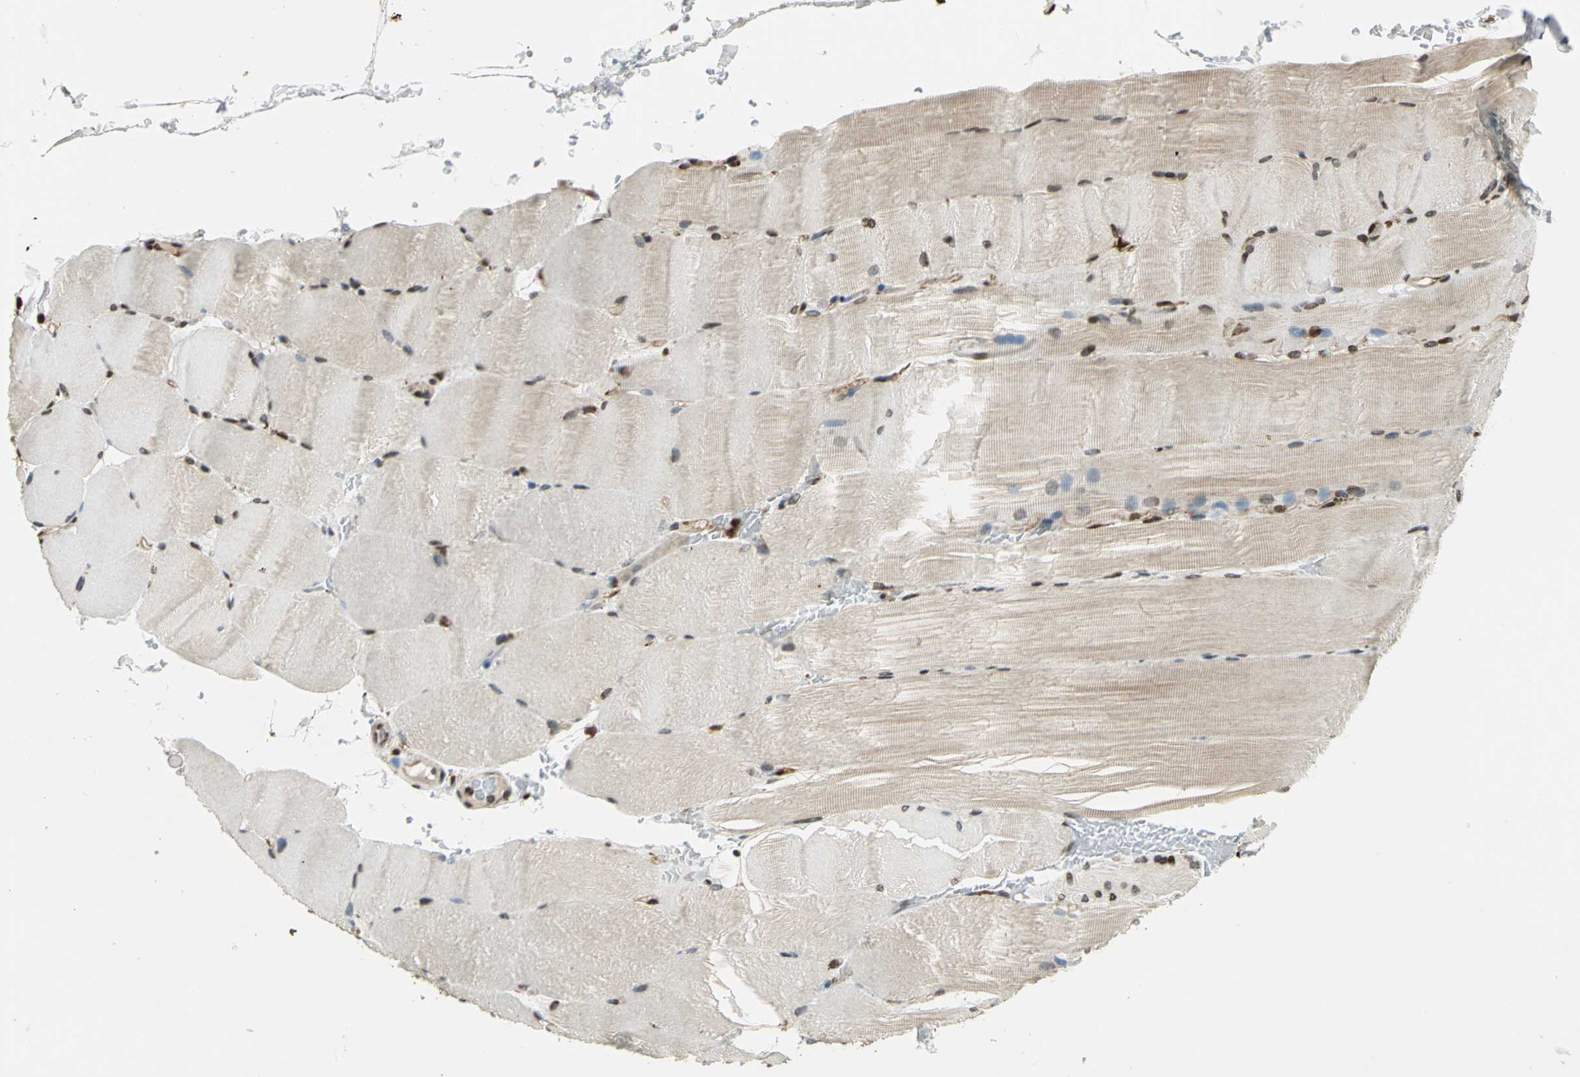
{"staining": {"intensity": "moderate", "quantity": "25%-75%", "location": "cytoplasmic/membranous,nuclear"}, "tissue": "skeletal muscle", "cell_type": "Myocytes", "image_type": "normal", "snomed": [{"axis": "morphology", "description": "Normal tissue, NOS"}, {"axis": "topography", "description": "Skeletal muscle"}, {"axis": "topography", "description": "Parathyroid gland"}], "caption": "Skeletal muscle stained with DAB (3,3'-diaminobenzidine) IHC demonstrates medium levels of moderate cytoplasmic/membranous,nuclear positivity in approximately 25%-75% of myocytes. The protein of interest is shown in brown color, while the nuclei are stained blue.", "gene": "LGALS3", "patient": {"sex": "female", "age": 37}}